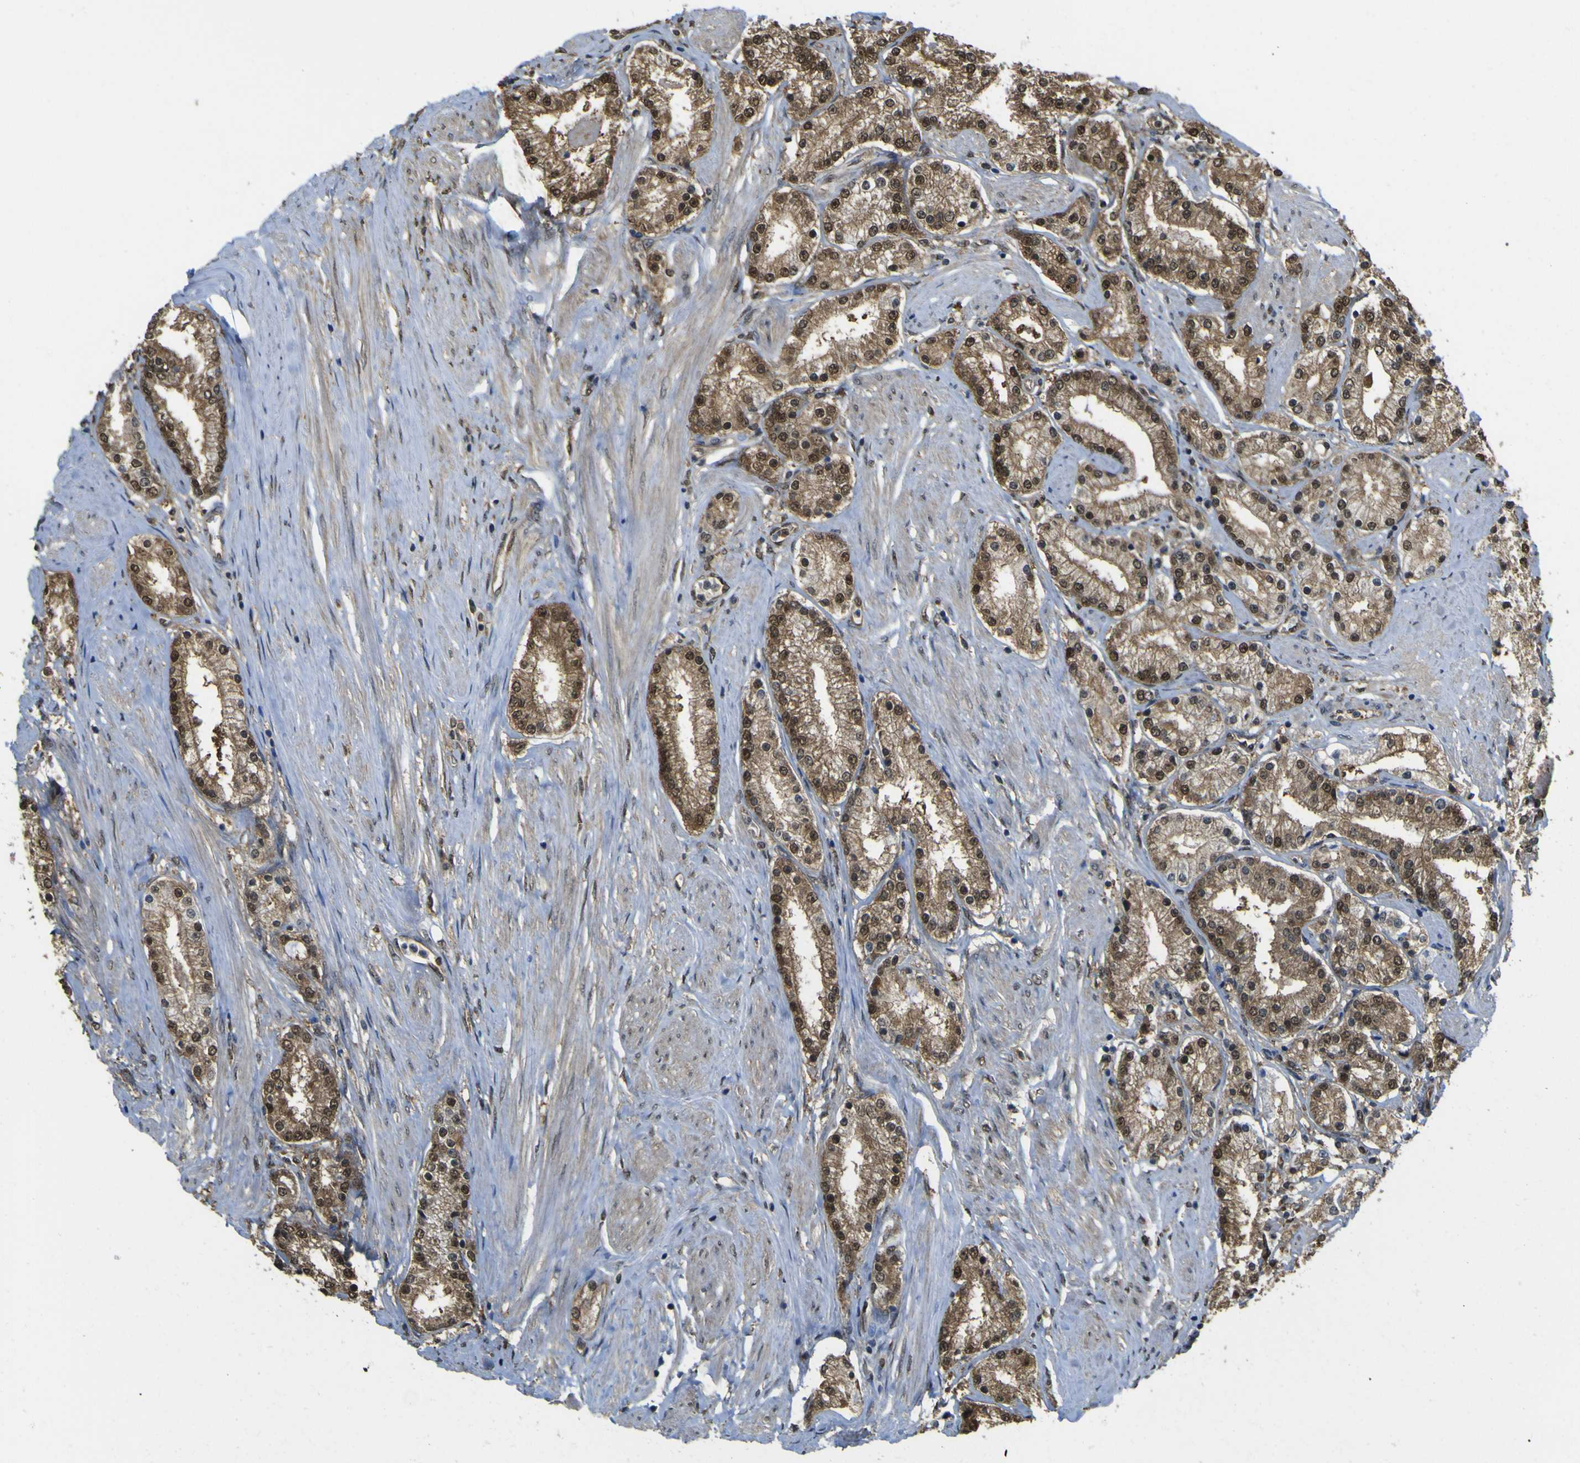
{"staining": {"intensity": "moderate", "quantity": ">75%", "location": "cytoplasmic/membranous,nuclear"}, "tissue": "prostate cancer", "cell_type": "Tumor cells", "image_type": "cancer", "snomed": [{"axis": "morphology", "description": "Adenocarcinoma, Low grade"}, {"axis": "topography", "description": "Prostate"}], "caption": "High-power microscopy captured an IHC micrograph of adenocarcinoma (low-grade) (prostate), revealing moderate cytoplasmic/membranous and nuclear expression in approximately >75% of tumor cells. (Brightfield microscopy of DAB IHC at high magnification).", "gene": "YWHAG", "patient": {"sex": "male", "age": 63}}